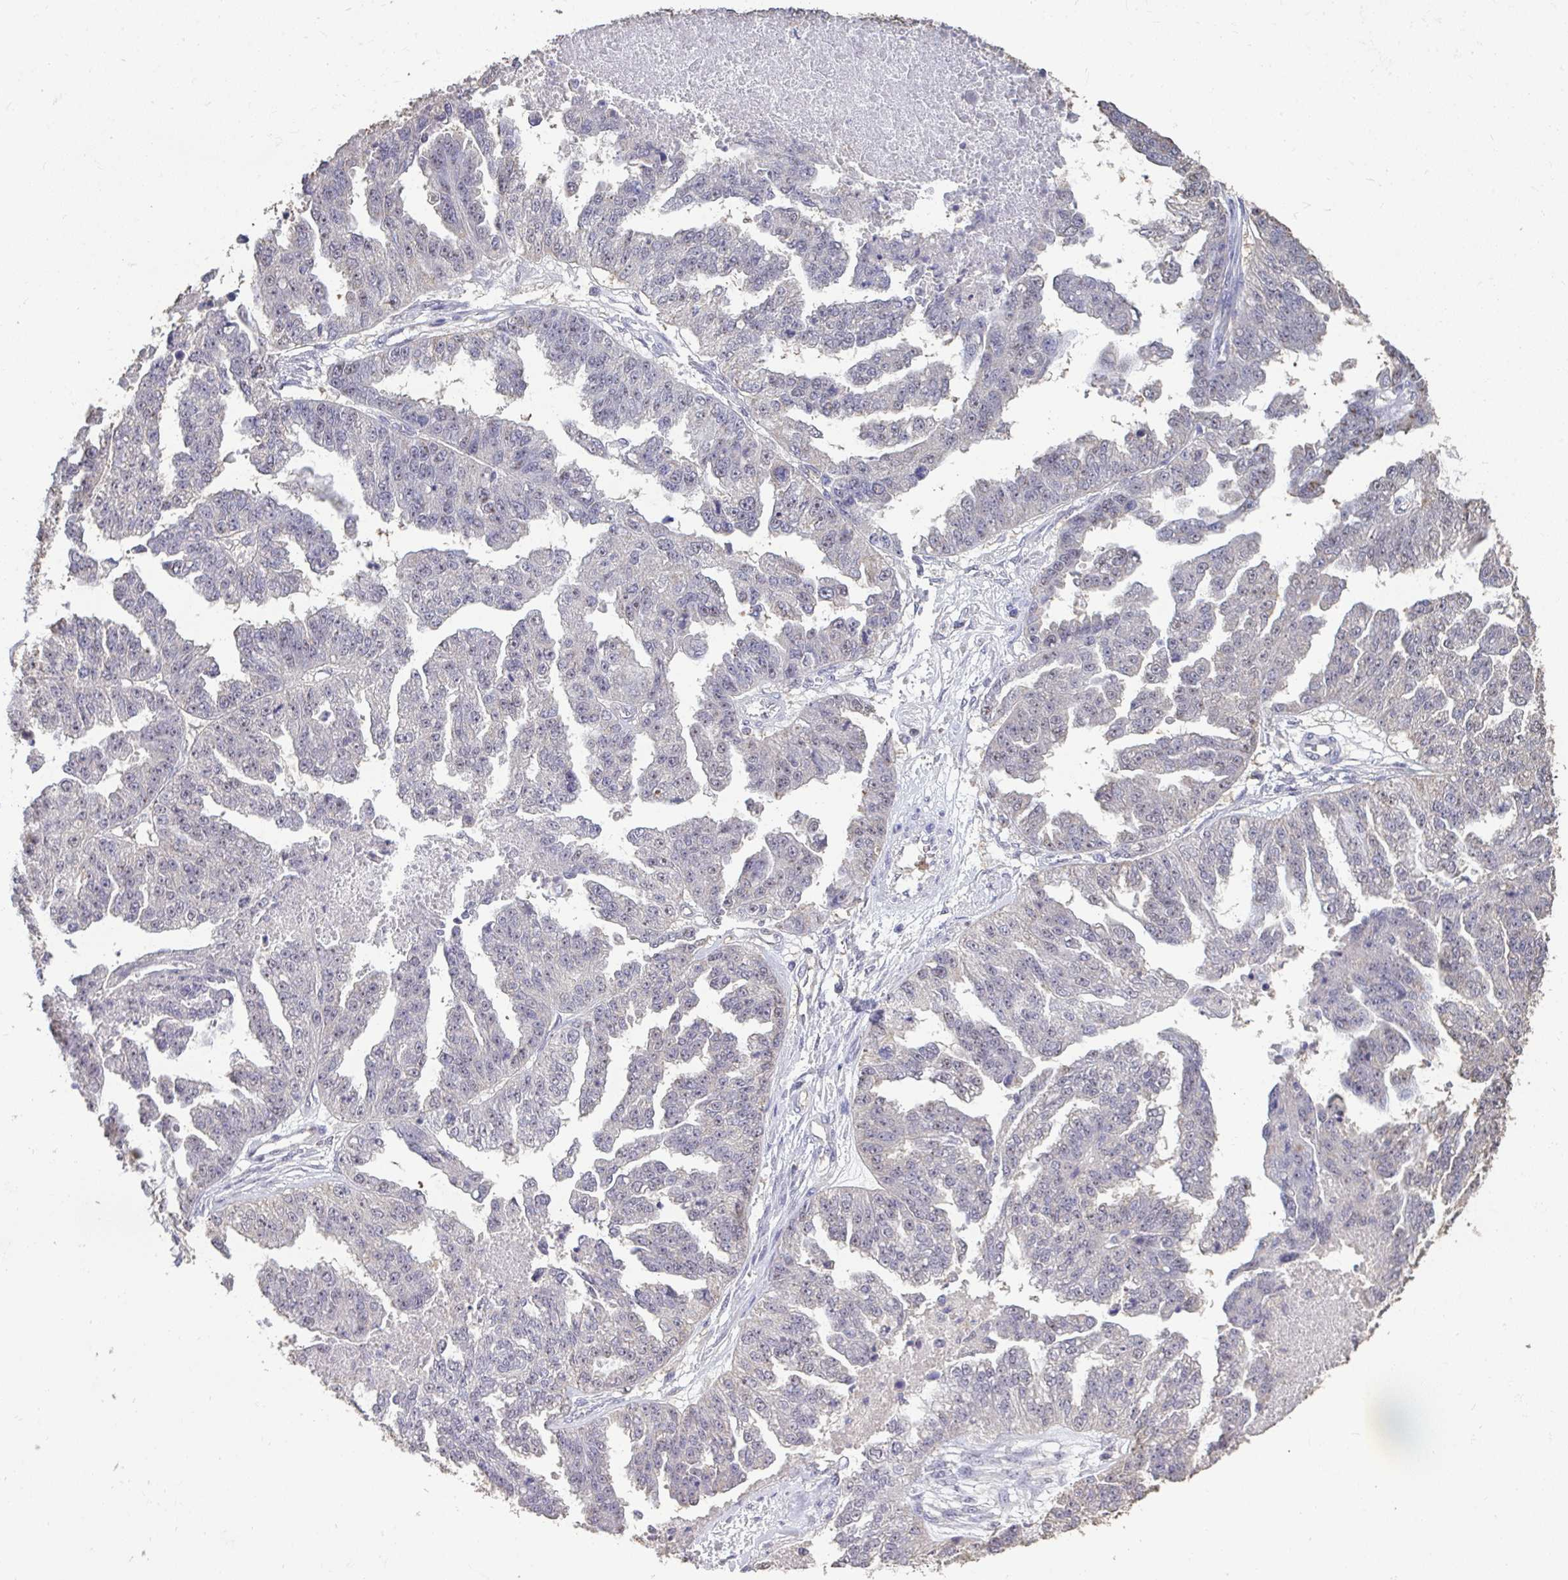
{"staining": {"intensity": "weak", "quantity": "<25%", "location": "nuclear"}, "tissue": "ovarian cancer", "cell_type": "Tumor cells", "image_type": "cancer", "snomed": [{"axis": "morphology", "description": "Cystadenocarcinoma, serous, NOS"}, {"axis": "topography", "description": "Ovary"}], "caption": "Tumor cells are negative for brown protein staining in ovarian cancer. Nuclei are stained in blue.", "gene": "SENP3", "patient": {"sex": "female", "age": 58}}